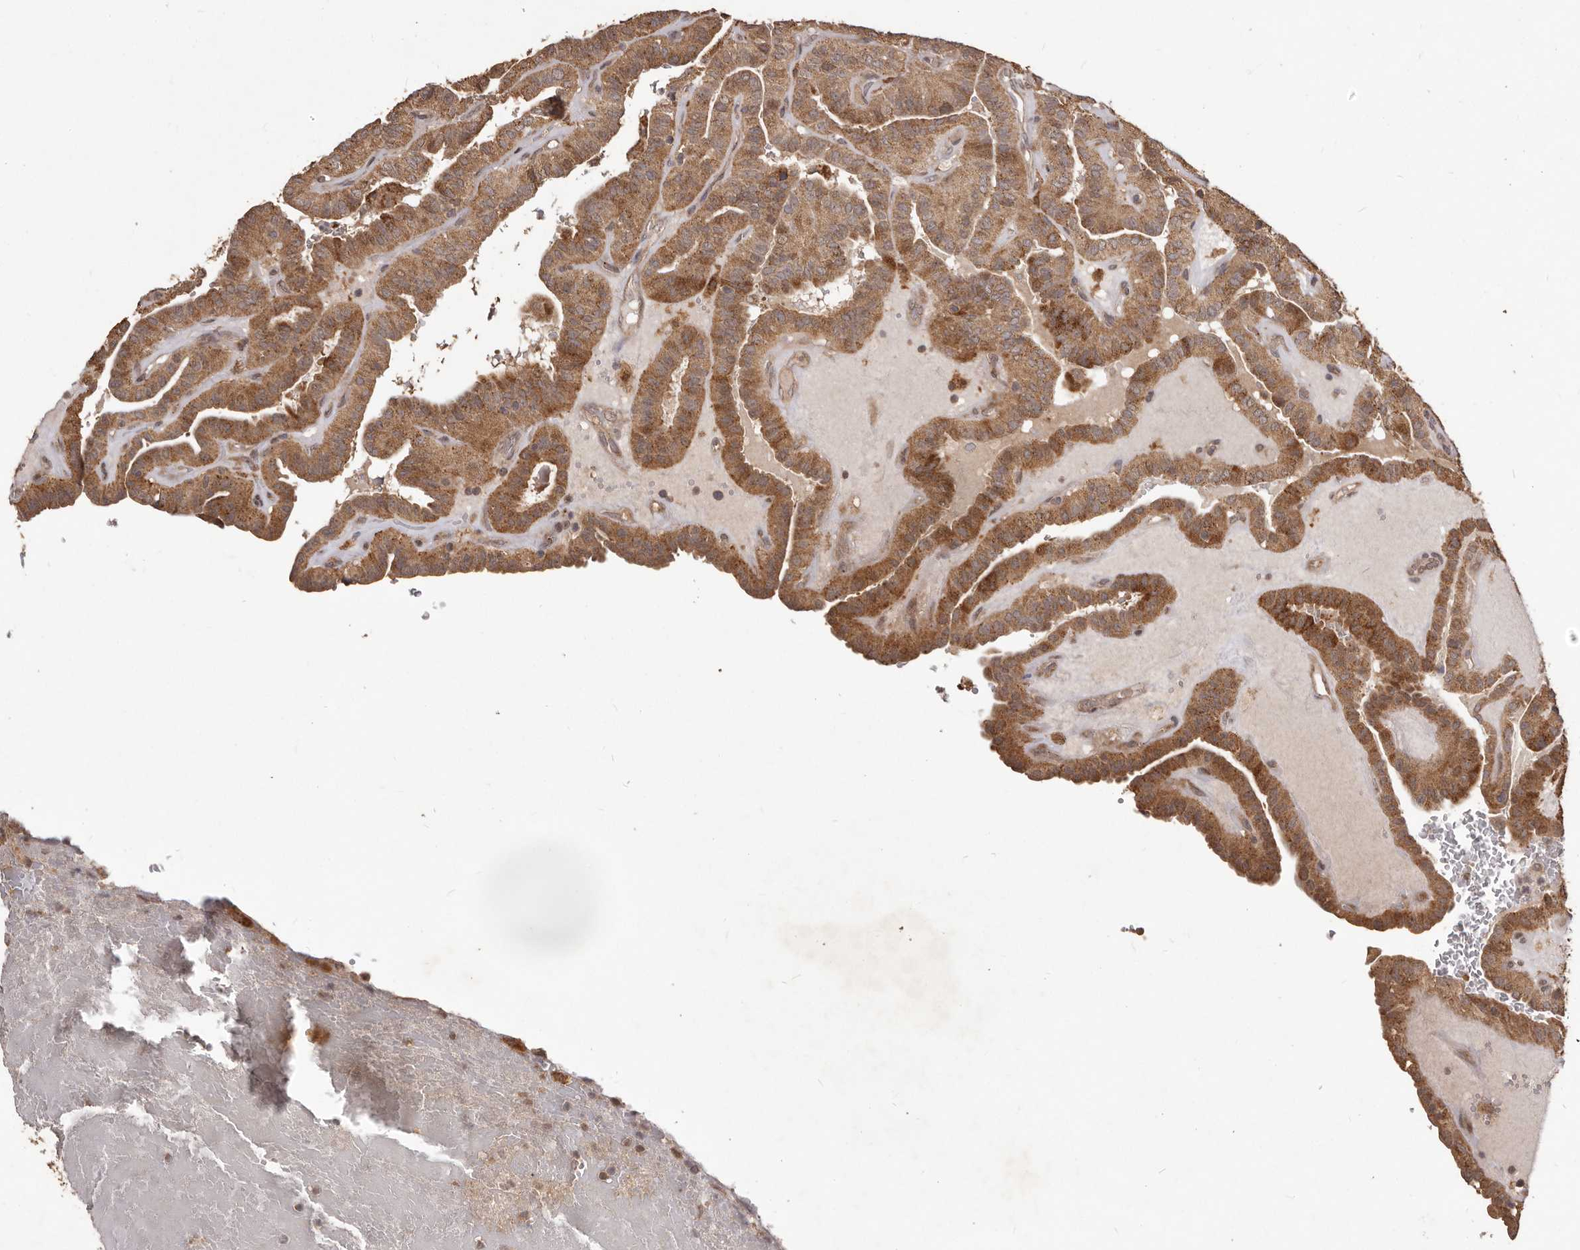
{"staining": {"intensity": "strong", "quantity": ">75%", "location": "cytoplasmic/membranous"}, "tissue": "thyroid cancer", "cell_type": "Tumor cells", "image_type": "cancer", "snomed": [{"axis": "morphology", "description": "Papillary adenocarcinoma, NOS"}, {"axis": "topography", "description": "Thyroid gland"}], "caption": "Papillary adenocarcinoma (thyroid) stained with a brown dye exhibits strong cytoplasmic/membranous positive staining in approximately >75% of tumor cells.", "gene": "MTO1", "patient": {"sex": "male", "age": 77}}